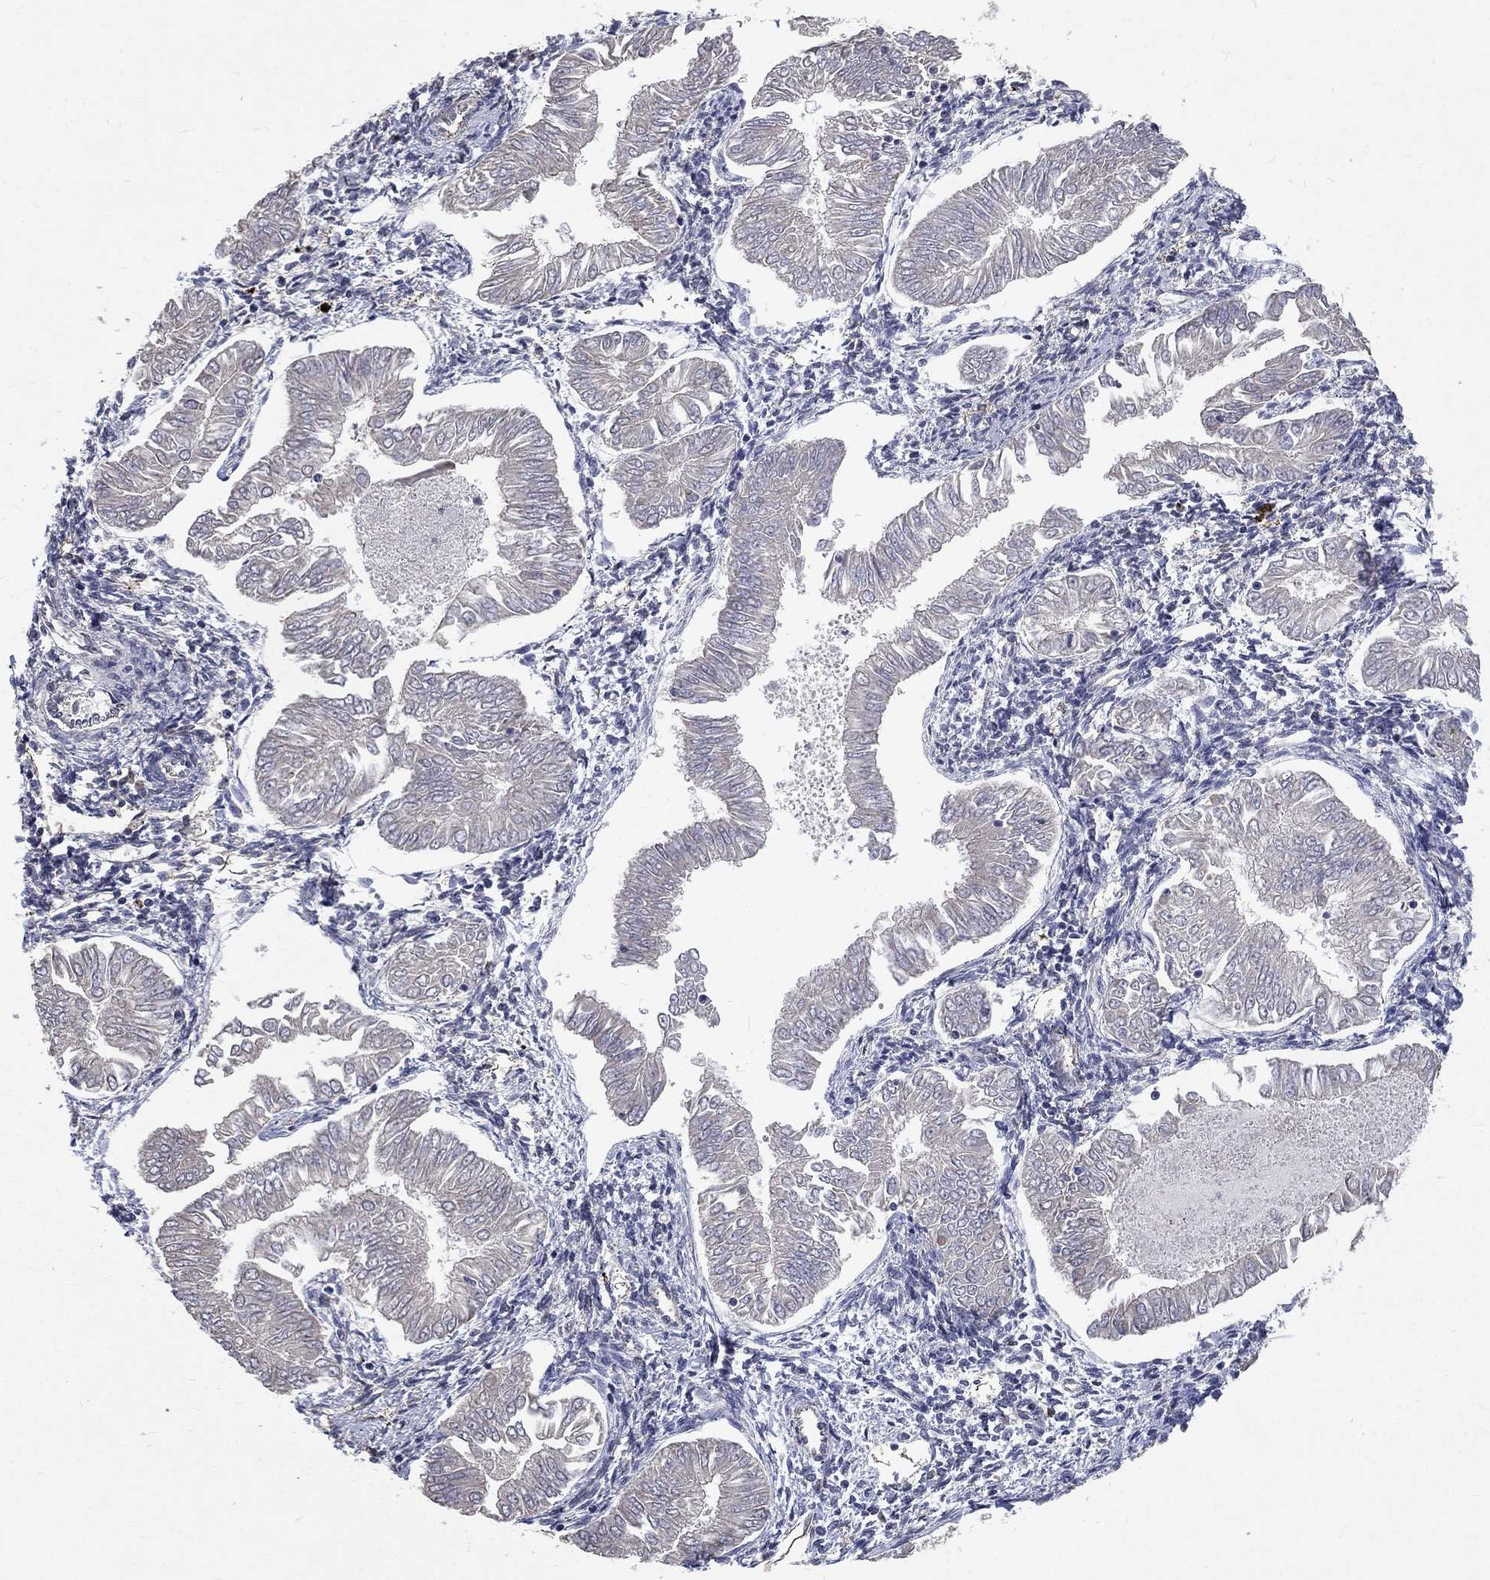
{"staining": {"intensity": "negative", "quantity": "none", "location": "none"}, "tissue": "endometrial cancer", "cell_type": "Tumor cells", "image_type": "cancer", "snomed": [{"axis": "morphology", "description": "Adenocarcinoma, NOS"}, {"axis": "topography", "description": "Endometrium"}], "caption": "Immunohistochemical staining of human endometrial adenocarcinoma shows no significant positivity in tumor cells.", "gene": "CHST5", "patient": {"sex": "female", "age": 53}}